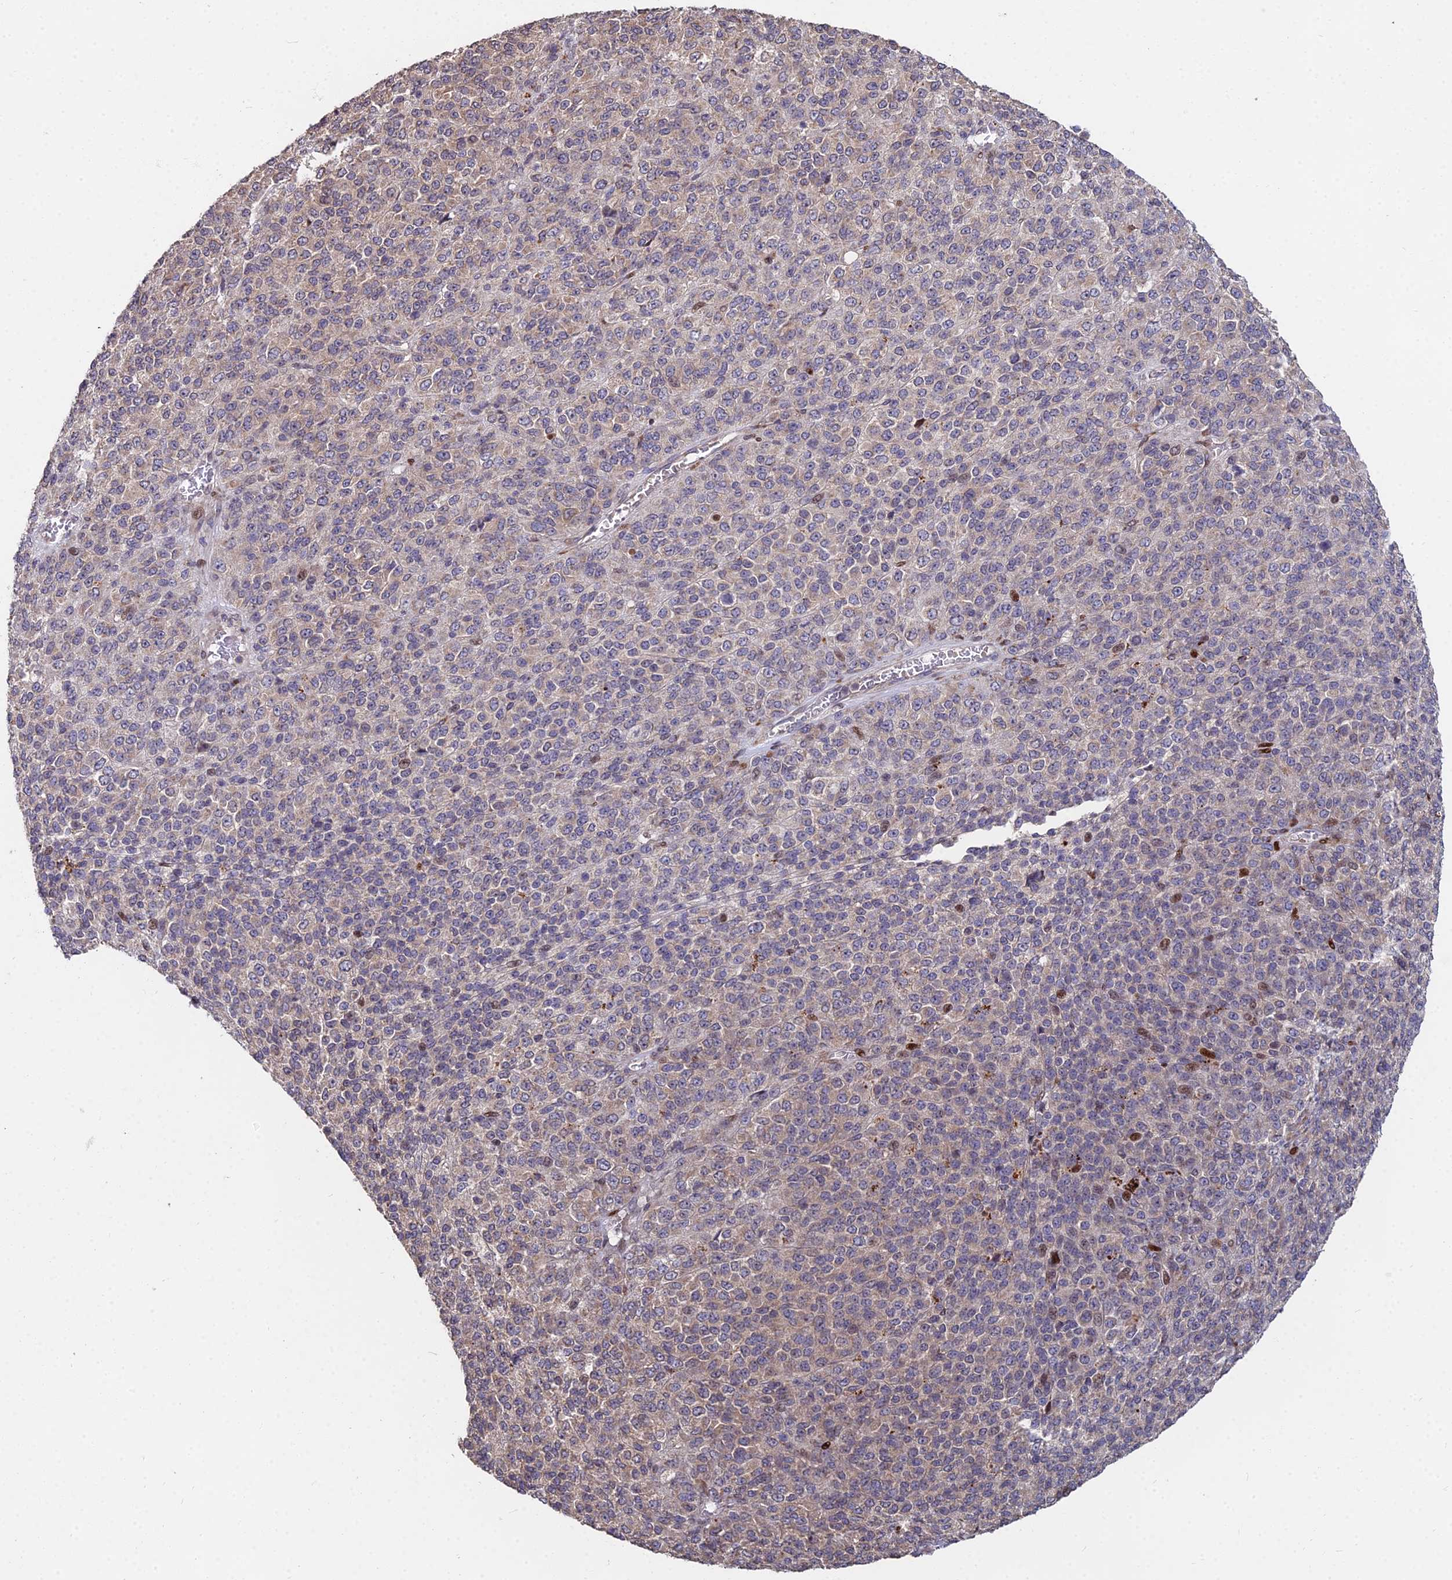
{"staining": {"intensity": "moderate", "quantity": "<25%", "location": "nuclear"}, "tissue": "melanoma", "cell_type": "Tumor cells", "image_type": "cancer", "snomed": [{"axis": "morphology", "description": "Malignant melanoma, Metastatic site"}, {"axis": "topography", "description": "Brain"}], "caption": "A brown stain shows moderate nuclear staining of a protein in human malignant melanoma (metastatic site) tumor cells.", "gene": "RBMS2", "patient": {"sex": "female", "age": 56}}